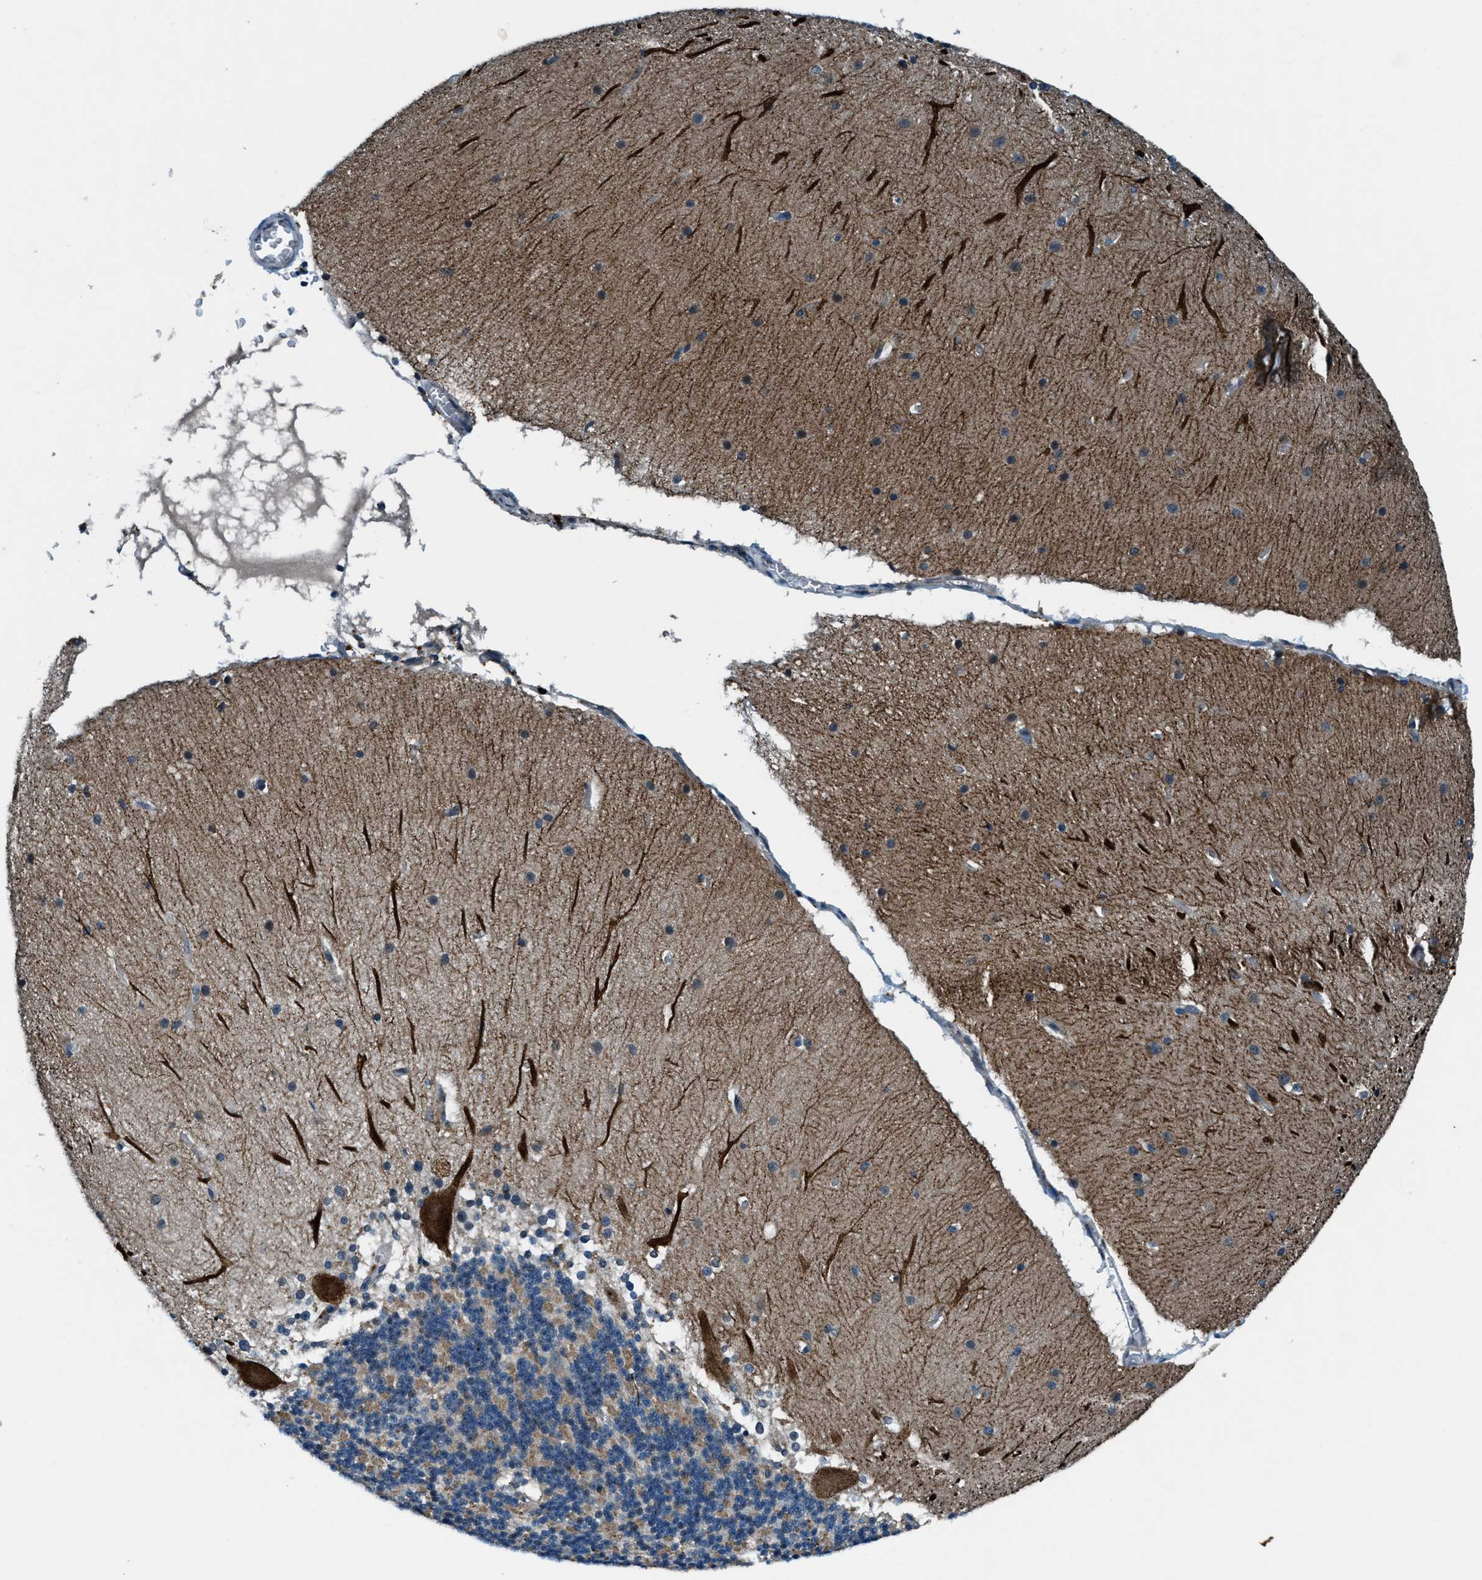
{"staining": {"intensity": "moderate", "quantity": "25%-75%", "location": "cytoplasmic/membranous"}, "tissue": "cerebellum", "cell_type": "Cells in granular layer", "image_type": "normal", "snomed": [{"axis": "morphology", "description": "Normal tissue, NOS"}, {"axis": "topography", "description": "Cerebellum"}], "caption": "IHC (DAB (3,3'-diaminobenzidine)) staining of benign cerebellum shows moderate cytoplasmic/membranous protein staining in approximately 25%-75% of cells in granular layer. (brown staining indicates protein expression, while blue staining denotes nuclei).", "gene": "GINM1", "patient": {"sex": "female", "age": 19}}